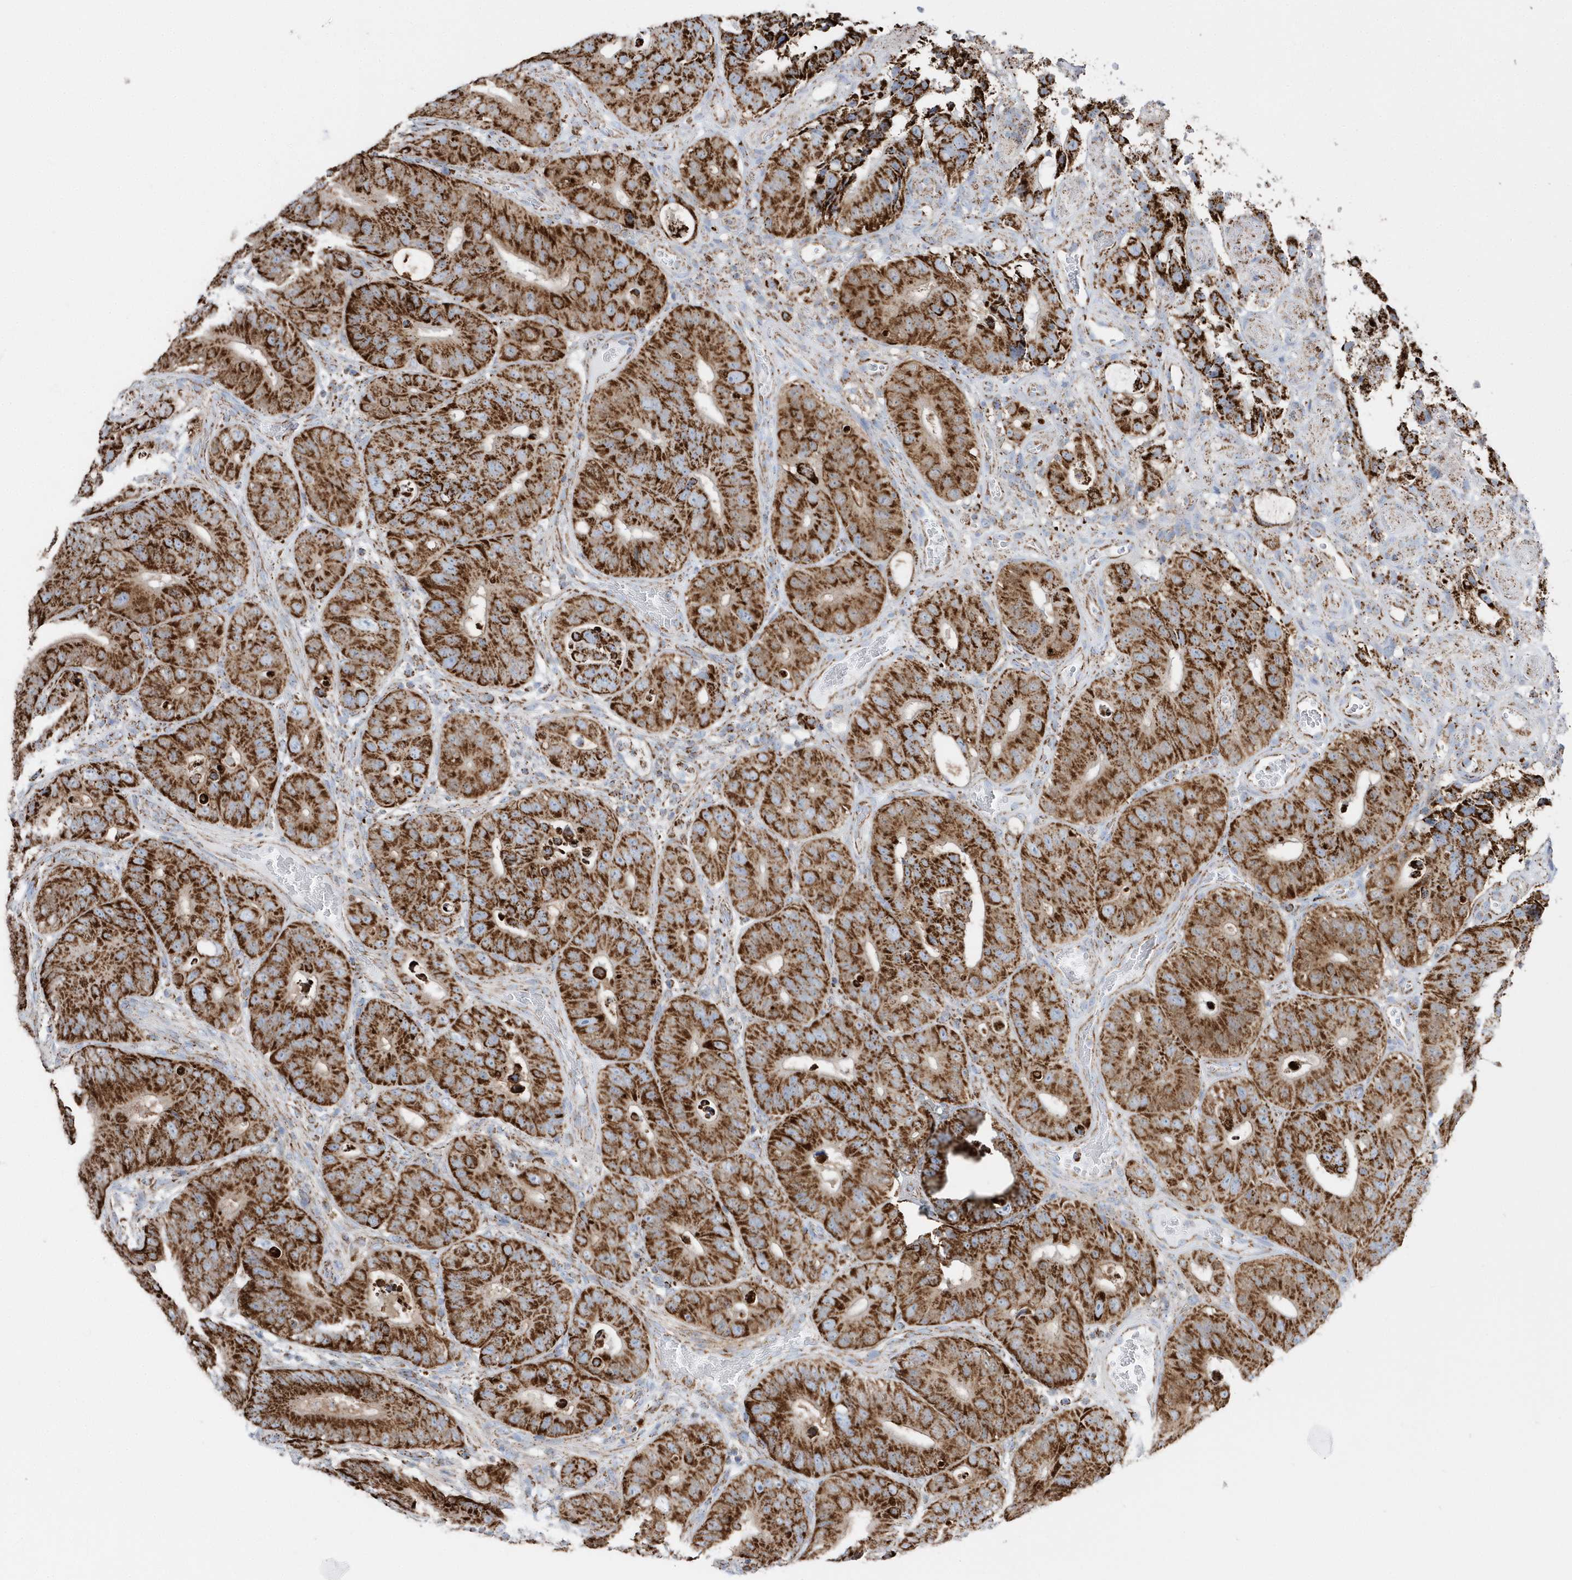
{"staining": {"intensity": "strong", "quantity": ">75%", "location": "cytoplasmic/membranous"}, "tissue": "colorectal cancer", "cell_type": "Tumor cells", "image_type": "cancer", "snomed": [{"axis": "morphology", "description": "Adenocarcinoma, NOS"}, {"axis": "topography", "description": "Colon"}], "caption": "Brown immunohistochemical staining in human colorectal cancer (adenocarcinoma) shows strong cytoplasmic/membranous expression in about >75% of tumor cells.", "gene": "TMCO6", "patient": {"sex": "male", "age": 83}}